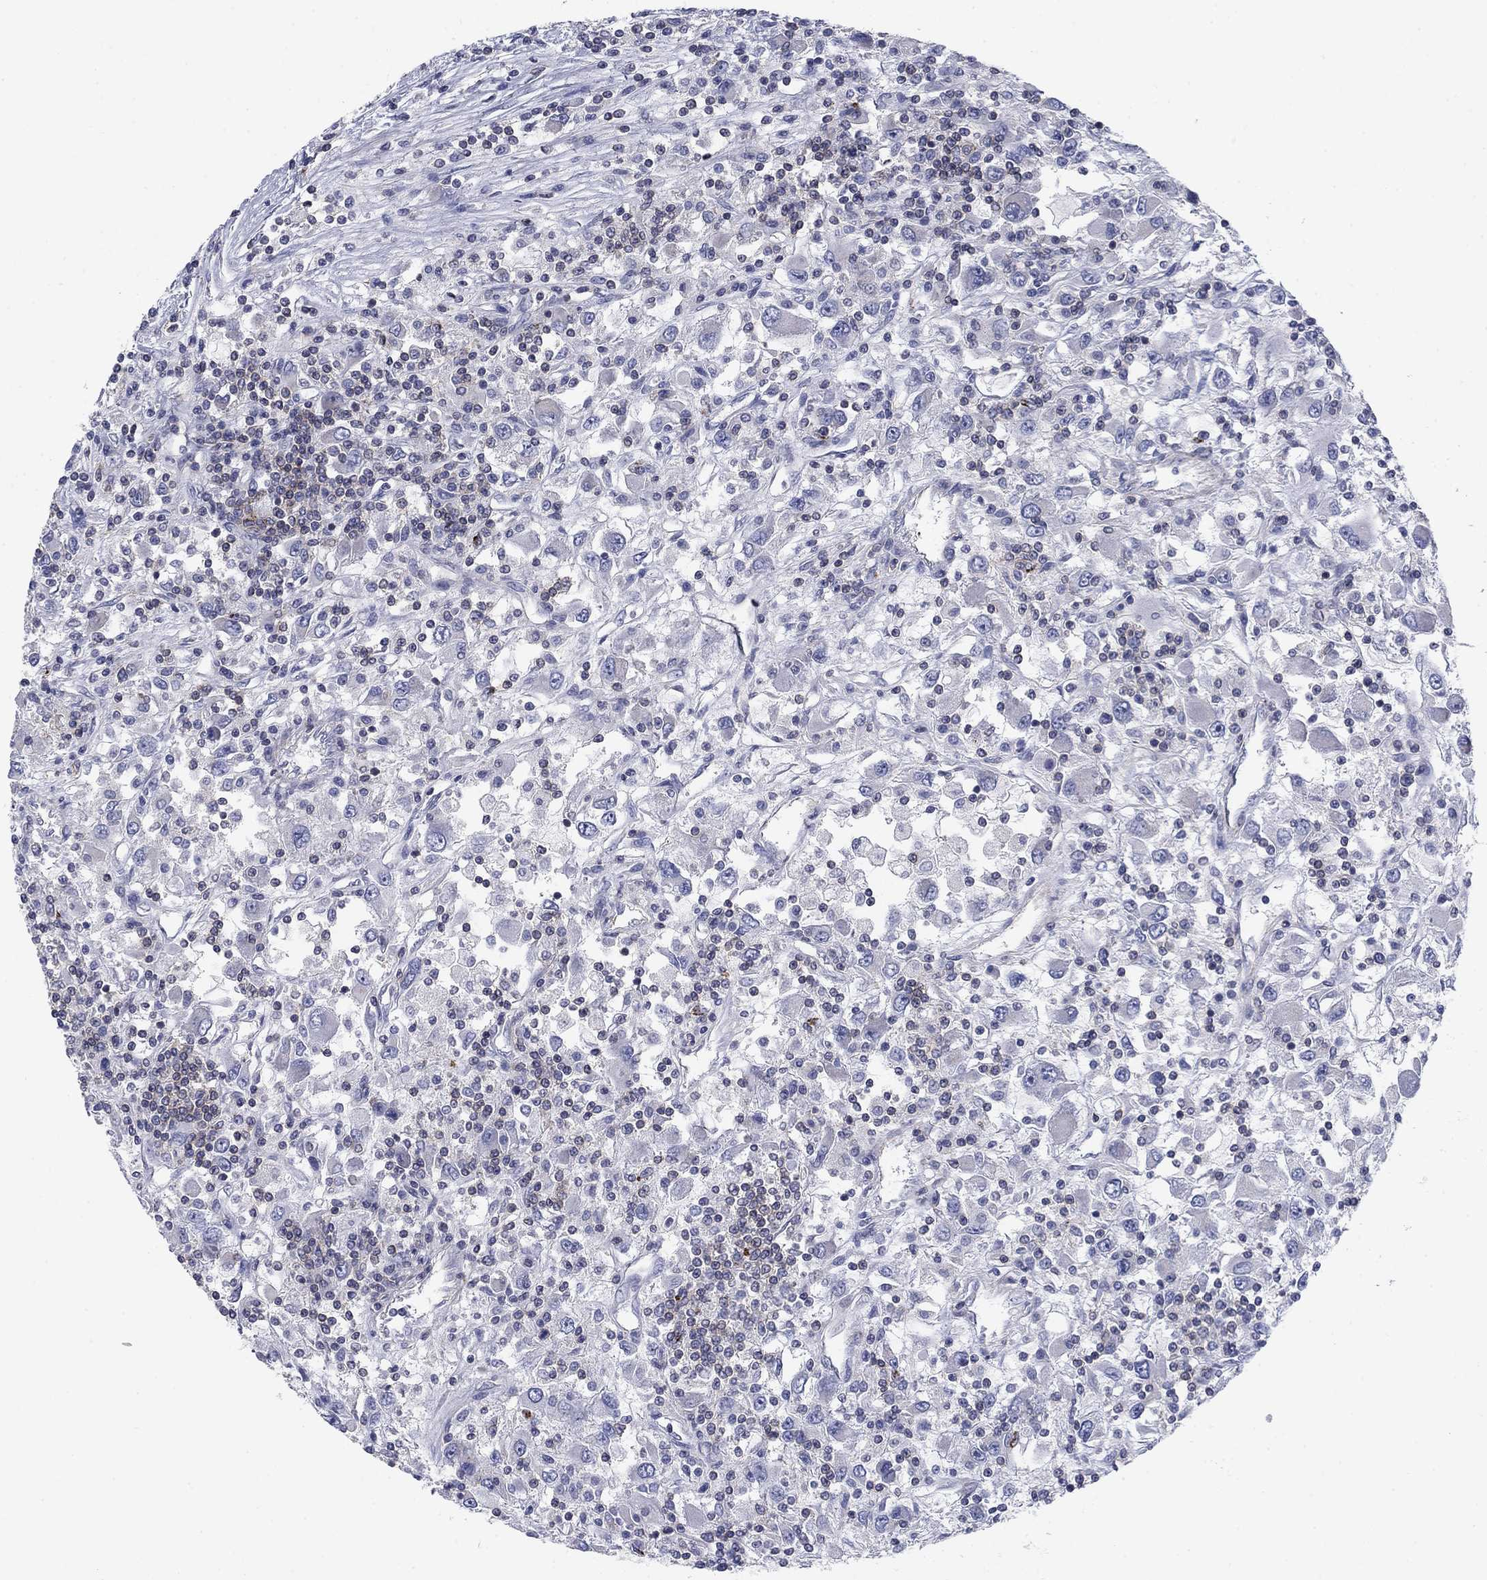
{"staining": {"intensity": "negative", "quantity": "none", "location": "none"}, "tissue": "renal cancer", "cell_type": "Tumor cells", "image_type": "cancer", "snomed": [{"axis": "morphology", "description": "Adenocarcinoma, NOS"}, {"axis": "topography", "description": "Kidney"}], "caption": "The immunohistochemistry (IHC) photomicrograph has no significant positivity in tumor cells of adenocarcinoma (renal) tissue.", "gene": "PSD4", "patient": {"sex": "female", "age": 67}}